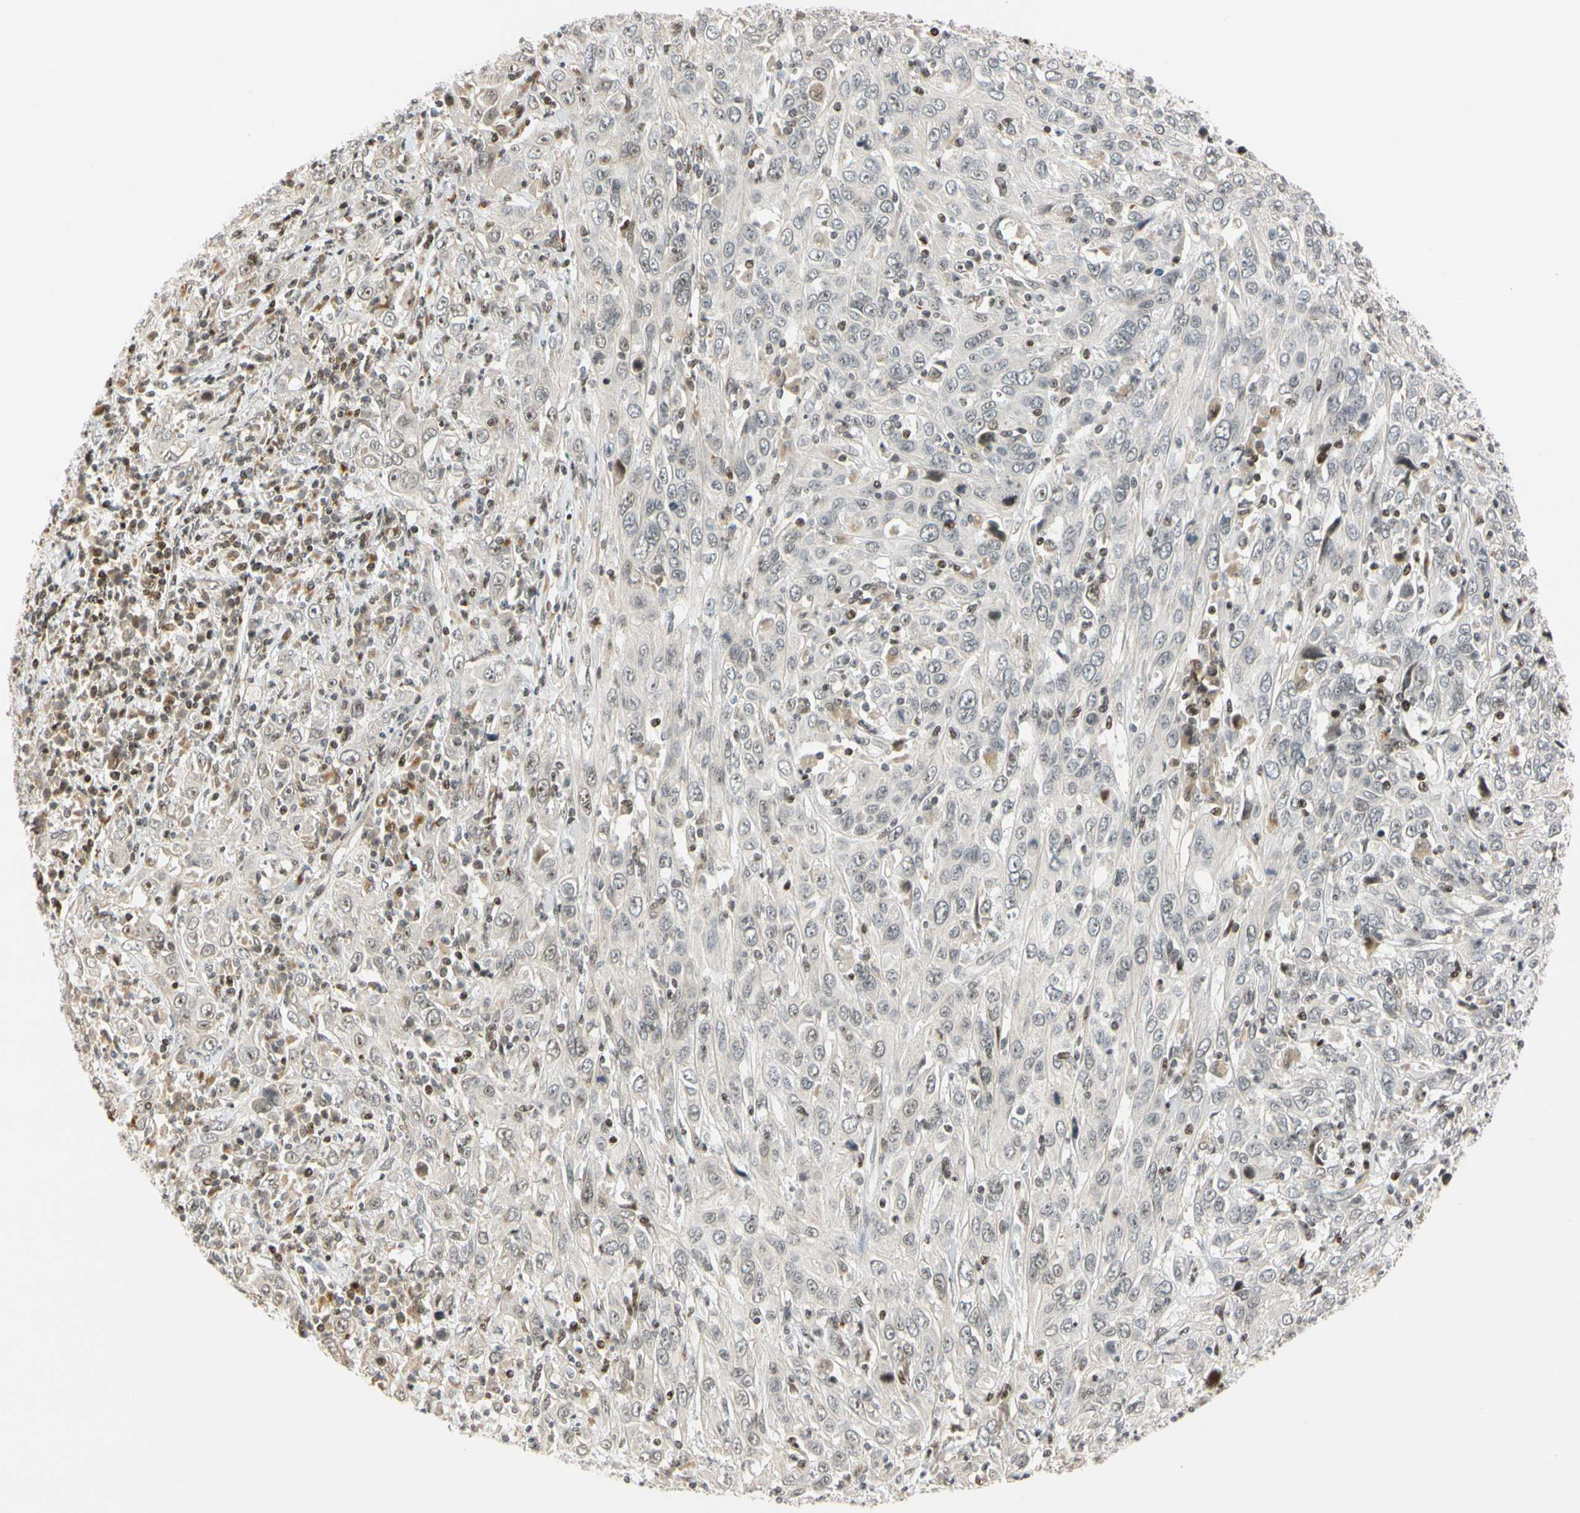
{"staining": {"intensity": "weak", "quantity": "25%-75%", "location": "nuclear"}, "tissue": "cervical cancer", "cell_type": "Tumor cells", "image_type": "cancer", "snomed": [{"axis": "morphology", "description": "Squamous cell carcinoma, NOS"}, {"axis": "topography", "description": "Cervix"}], "caption": "Protein expression by immunohistochemistry demonstrates weak nuclear staining in about 25%-75% of tumor cells in cervical cancer (squamous cell carcinoma). (DAB (3,3'-diaminobenzidine) IHC, brown staining for protein, blue staining for nuclei).", "gene": "CDK7", "patient": {"sex": "female", "age": 46}}